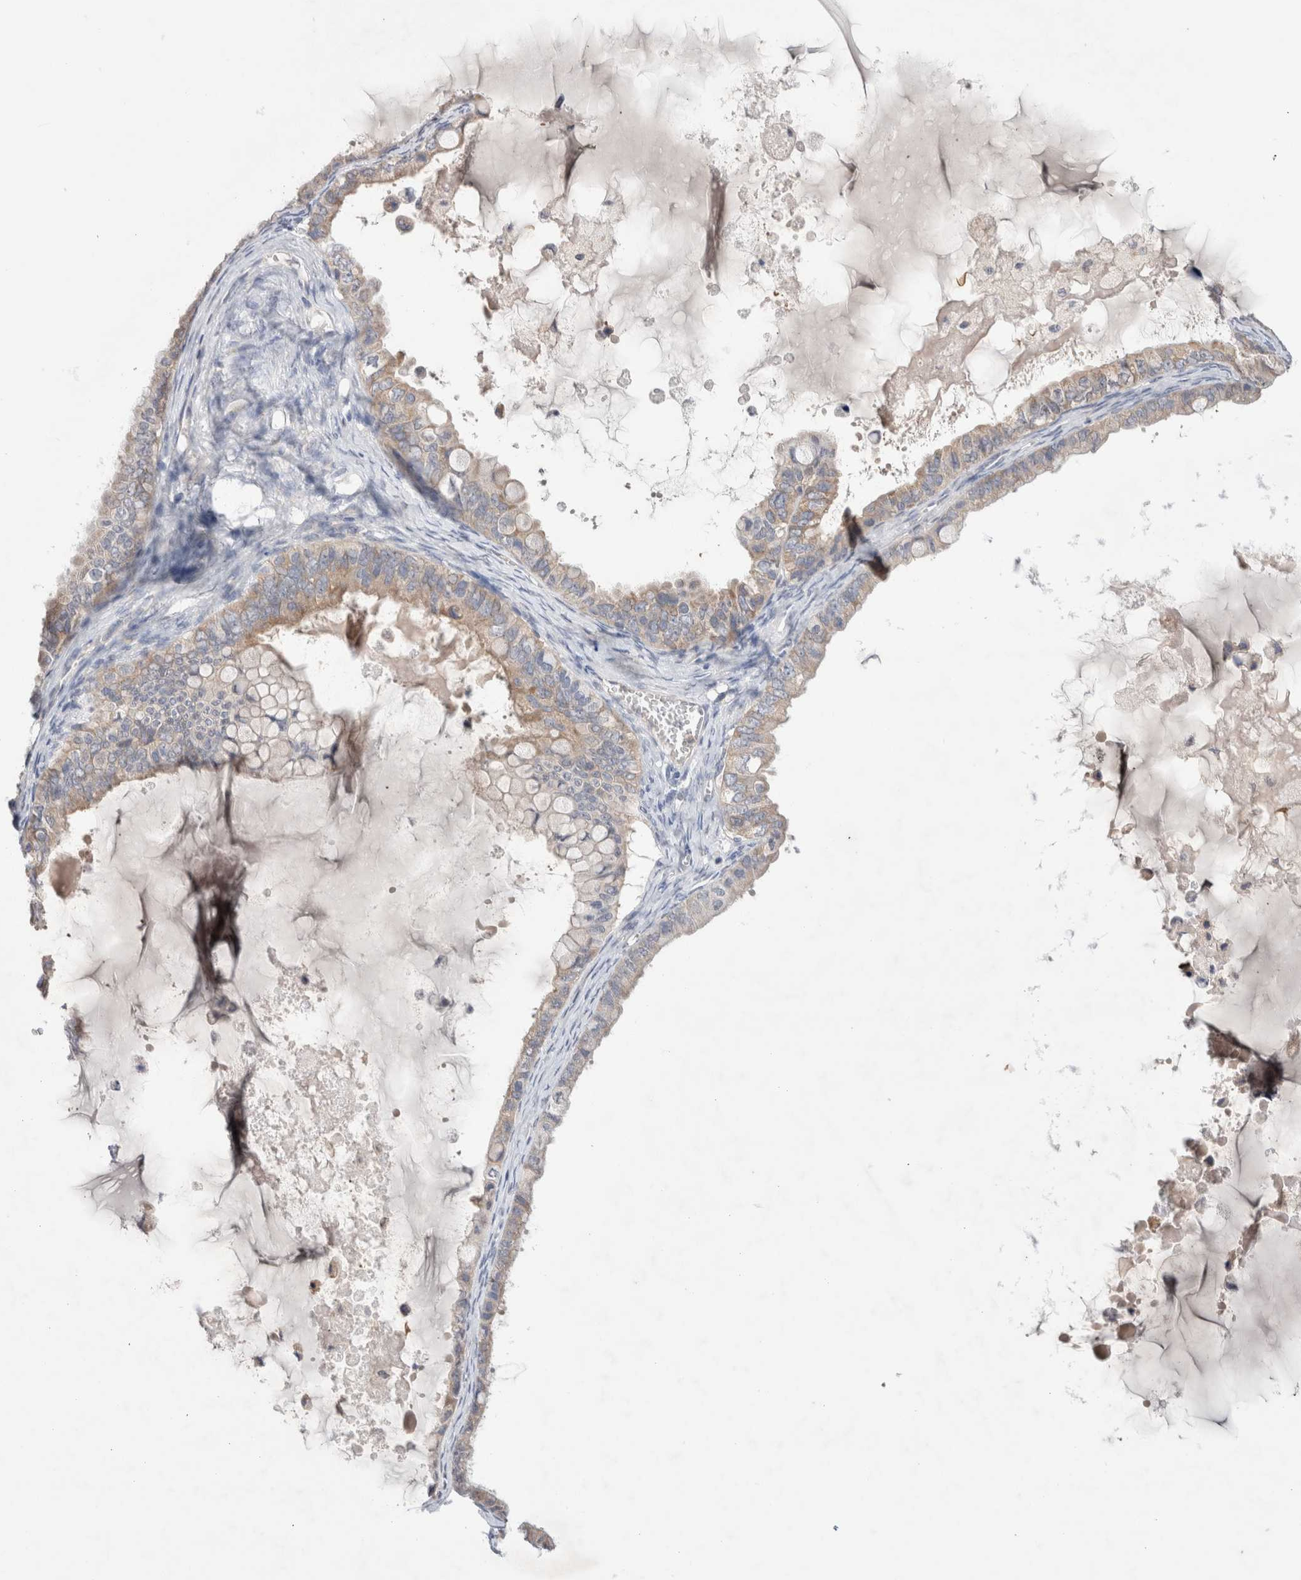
{"staining": {"intensity": "weak", "quantity": "25%-75%", "location": "cytoplasmic/membranous"}, "tissue": "ovarian cancer", "cell_type": "Tumor cells", "image_type": "cancer", "snomed": [{"axis": "morphology", "description": "Cystadenocarcinoma, mucinous, NOS"}, {"axis": "topography", "description": "Ovary"}], "caption": "Ovarian cancer was stained to show a protein in brown. There is low levels of weak cytoplasmic/membranous staining in approximately 25%-75% of tumor cells.", "gene": "IFT74", "patient": {"sex": "female", "age": 80}}